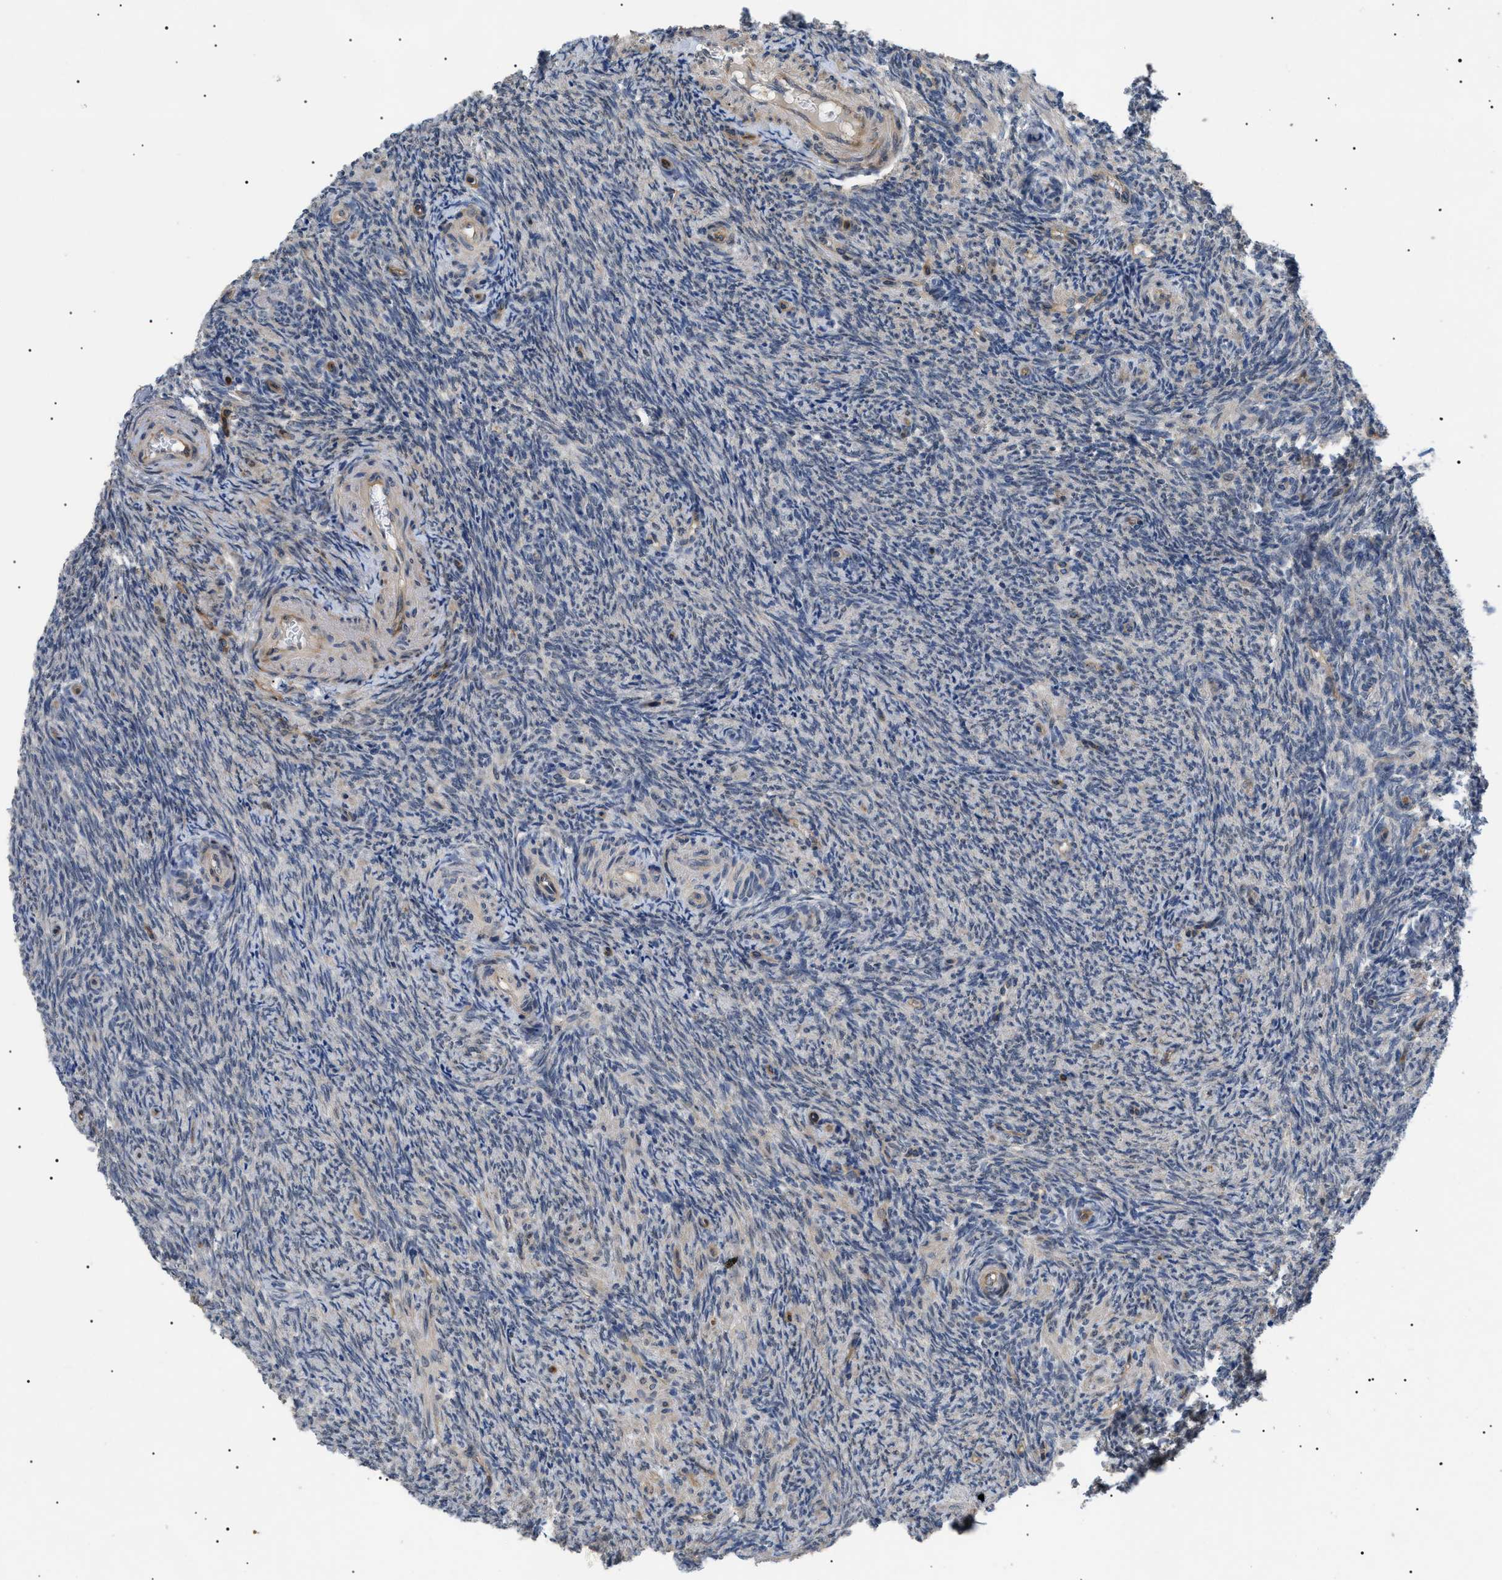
{"staining": {"intensity": "moderate", "quantity": "25%-75%", "location": "cytoplasmic/membranous"}, "tissue": "ovary", "cell_type": "Follicle cells", "image_type": "normal", "snomed": [{"axis": "morphology", "description": "Normal tissue, NOS"}, {"axis": "topography", "description": "Ovary"}], "caption": "Follicle cells reveal moderate cytoplasmic/membranous staining in about 25%-75% of cells in unremarkable ovary.", "gene": "CRCP", "patient": {"sex": "female", "age": 41}}